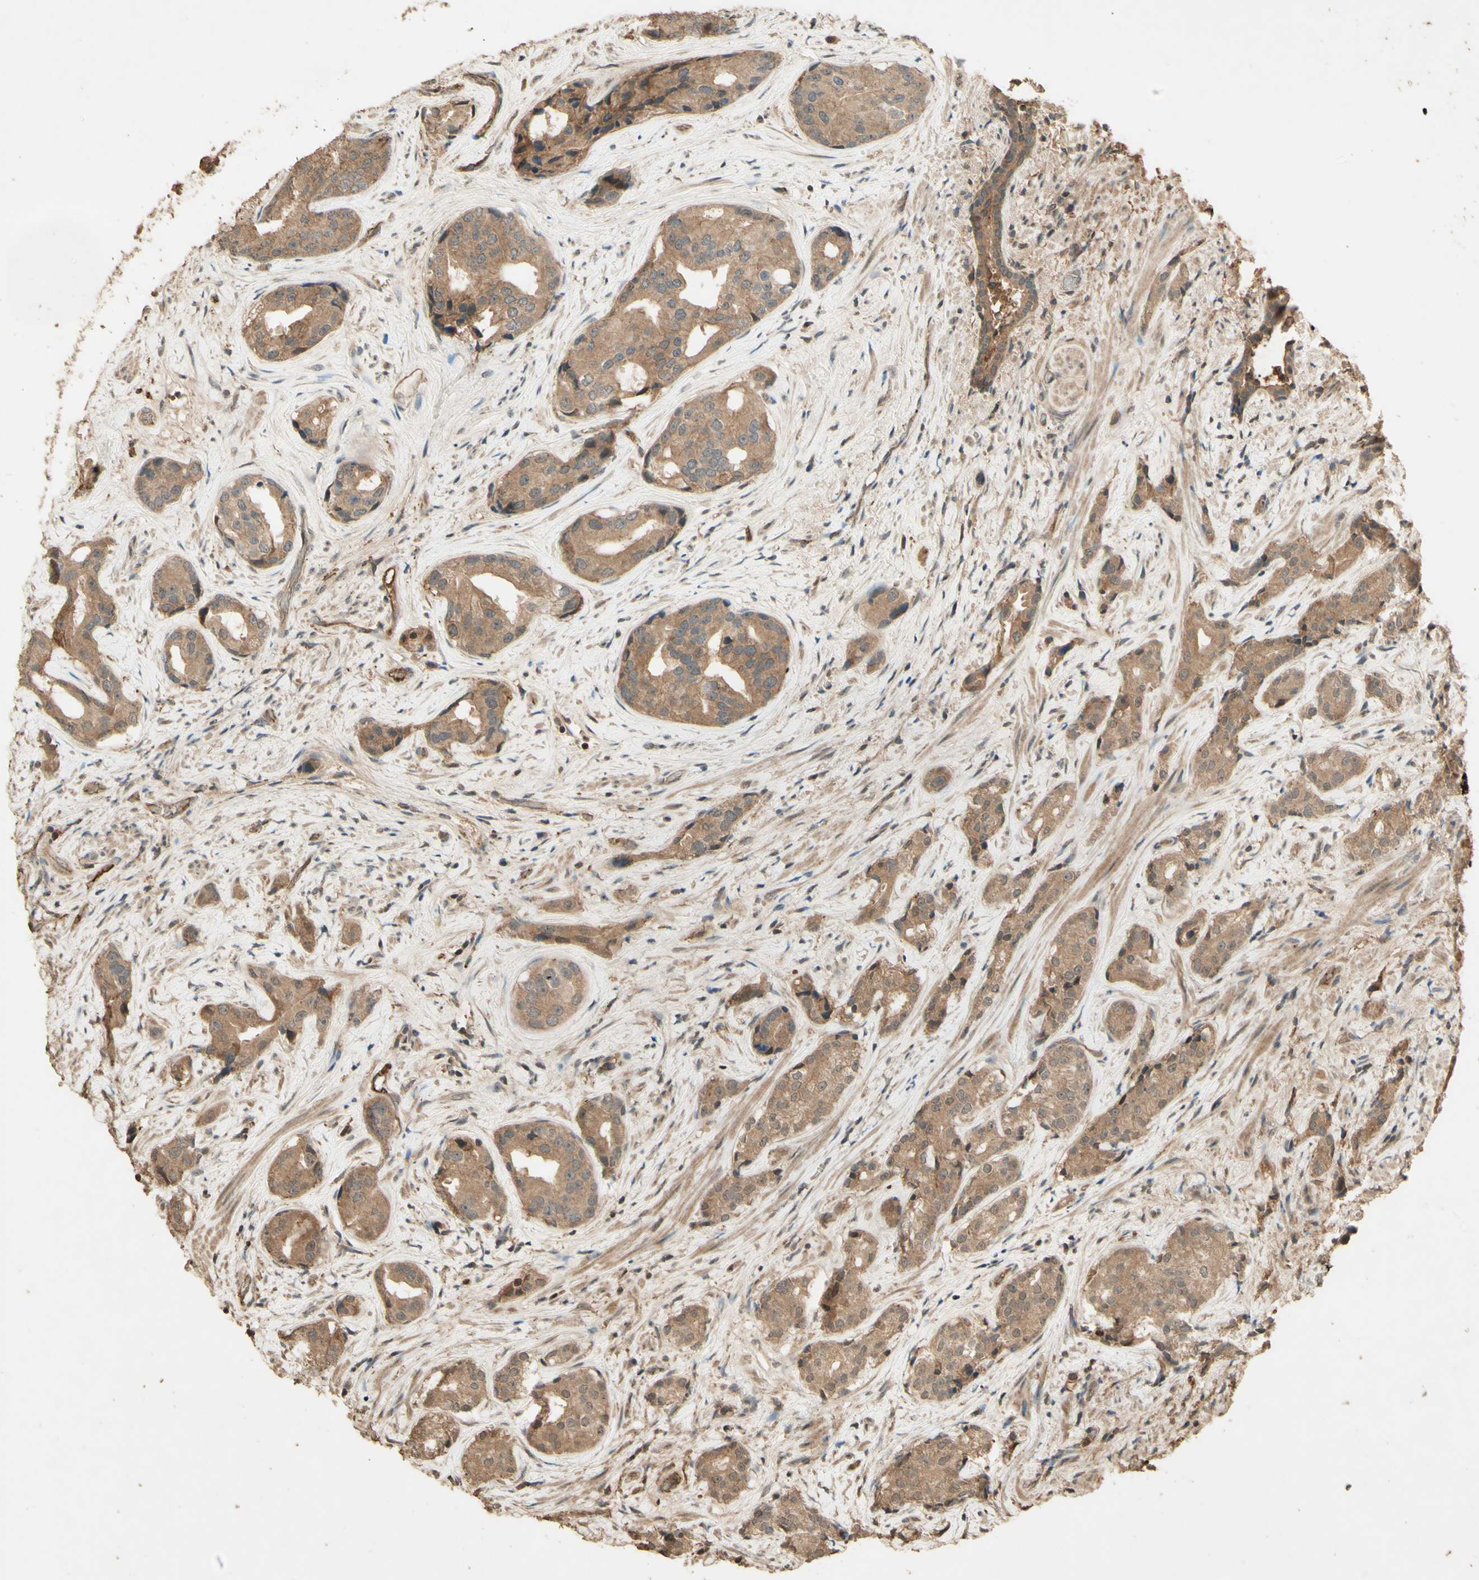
{"staining": {"intensity": "moderate", "quantity": ">75%", "location": "cytoplasmic/membranous"}, "tissue": "prostate cancer", "cell_type": "Tumor cells", "image_type": "cancer", "snomed": [{"axis": "morphology", "description": "Adenocarcinoma, High grade"}, {"axis": "topography", "description": "Prostate"}], "caption": "Protein staining by immunohistochemistry (IHC) reveals moderate cytoplasmic/membranous staining in approximately >75% of tumor cells in prostate cancer.", "gene": "SMAD9", "patient": {"sex": "male", "age": 71}}